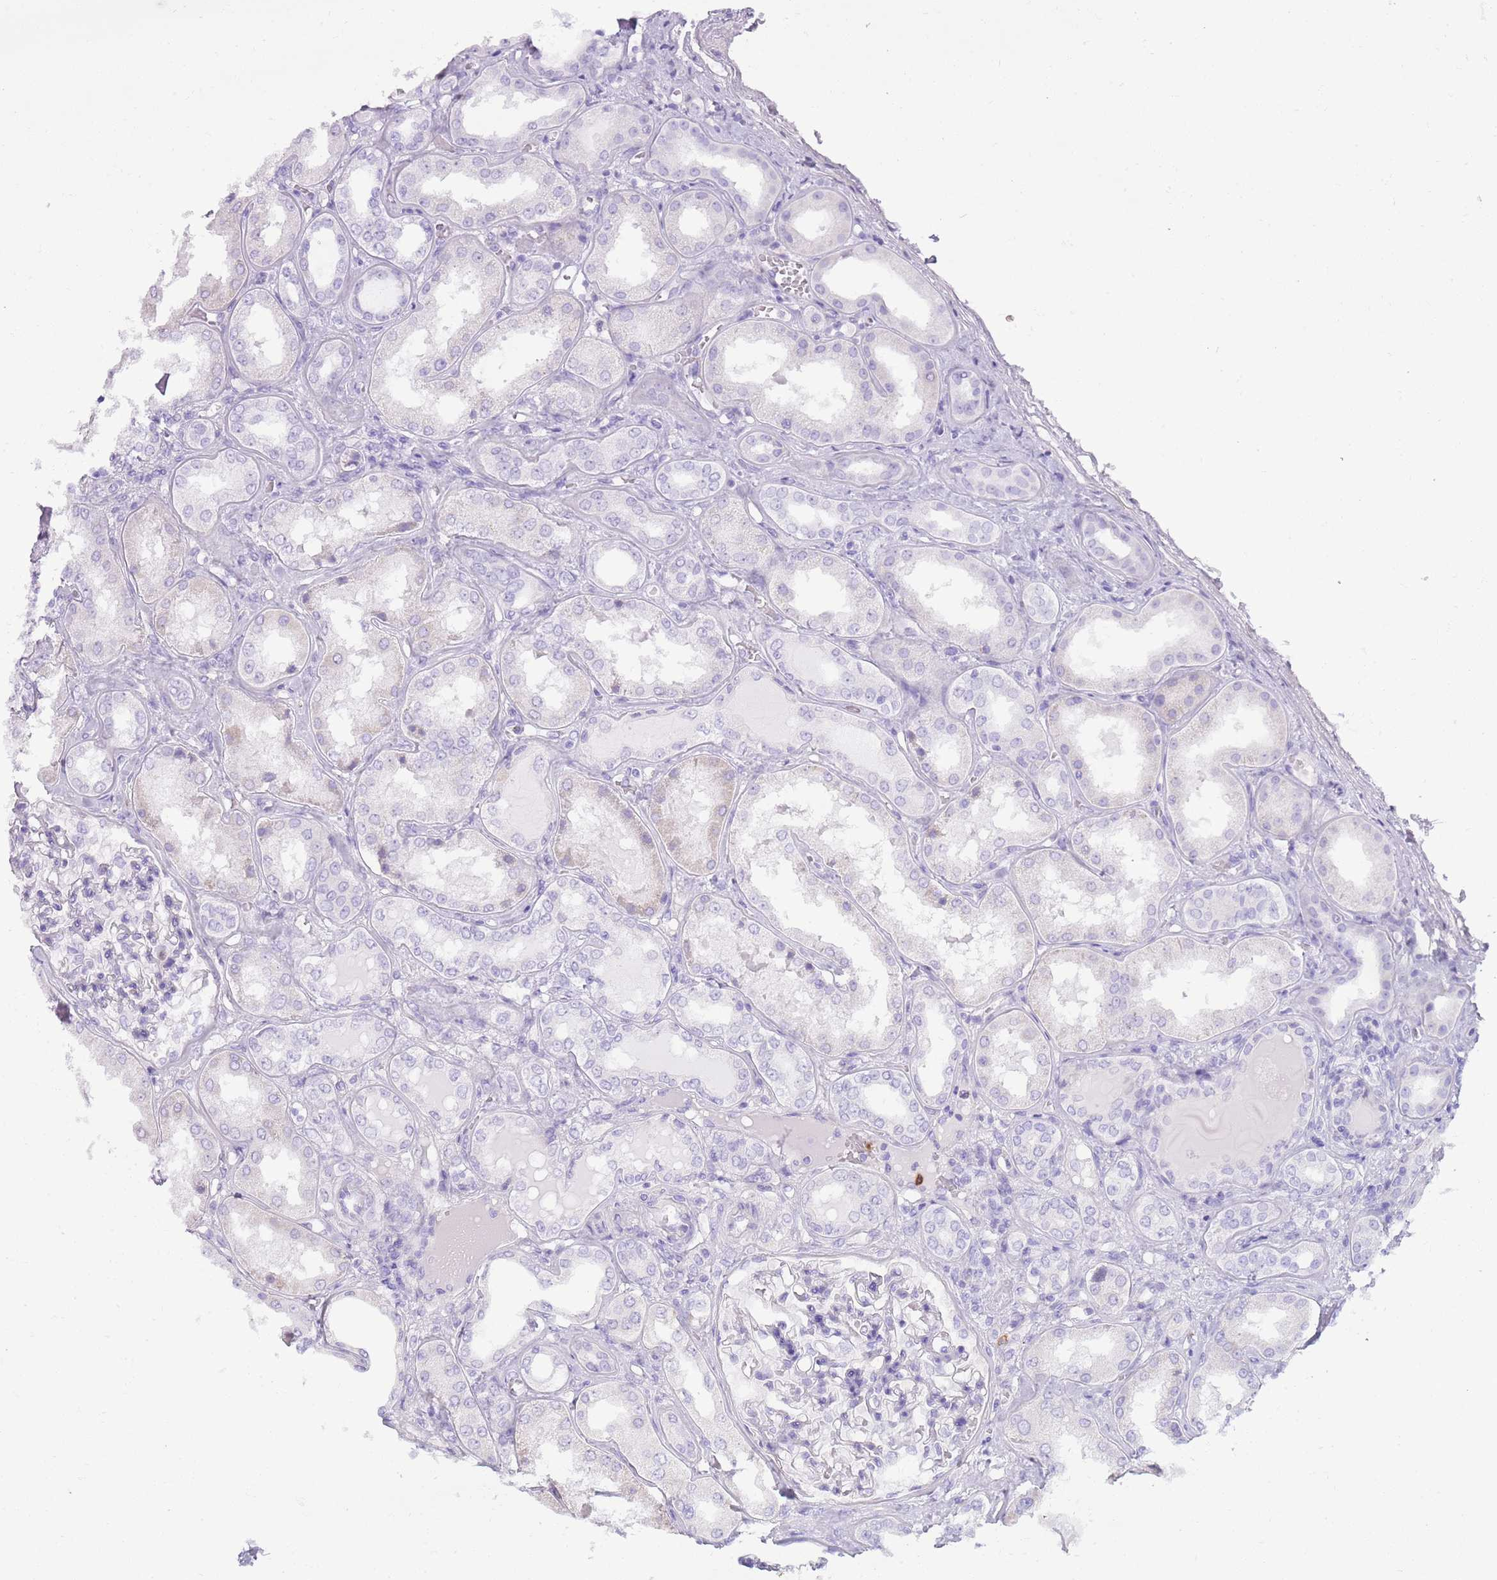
{"staining": {"intensity": "negative", "quantity": "none", "location": "none"}, "tissue": "kidney", "cell_type": "Cells in glomeruli", "image_type": "normal", "snomed": [{"axis": "morphology", "description": "Normal tissue, NOS"}, {"axis": "topography", "description": "Kidney"}], "caption": "Immunohistochemistry (IHC) histopathology image of normal kidney: human kidney stained with DAB shows no significant protein staining in cells in glomeruli. The staining is performed using DAB (3,3'-diaminobenzidine) brown chromogen with nuclei counter-stained in using hematoxylin.", "gene": "CD177", "patient": {"sex": "female", "age": 56}}